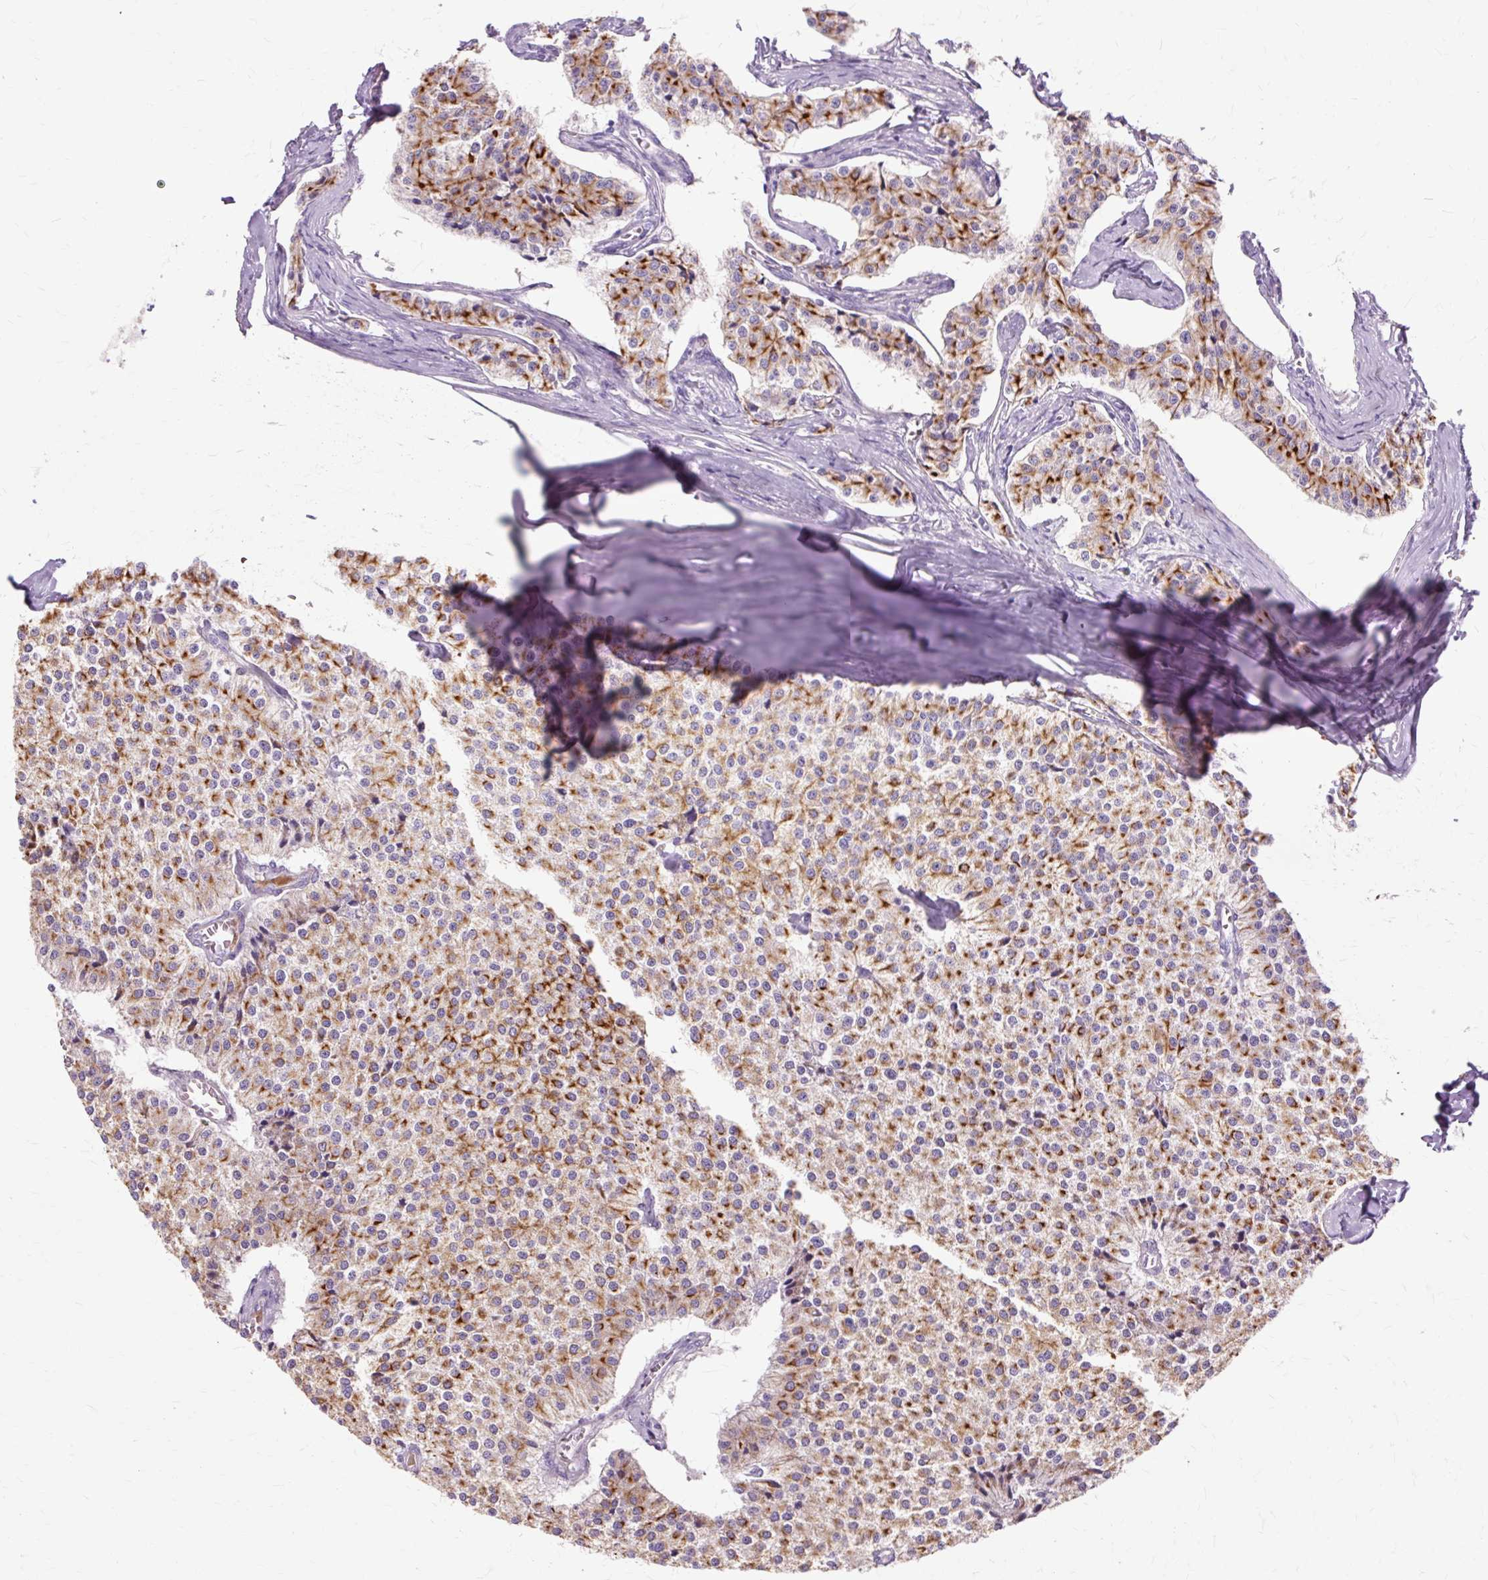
{"staining": {"intensity": "moderate", "quantity": "25%-75%", "location": "cytoplasmic/membranous"}, "tissue": "carcinoid", "cell_type": "Tumor cells", "image_type": "cancer", "snomed": [{"axis": "morphology", "description": "Carcinoid, malignant, NOS"}, {"axis": "topography", "description": "Colon"}], "caption": "This photomicrograph demonstrates carcinoid stained with immunohistochemistry to label a protein in brown. The cytoplasmic/membranous of tumor cells show moderate positivity for the protein. Nuclei are counter-stained blue.", "gene": "DCTN4", "patient": {"sex": "female", "age": 52}}